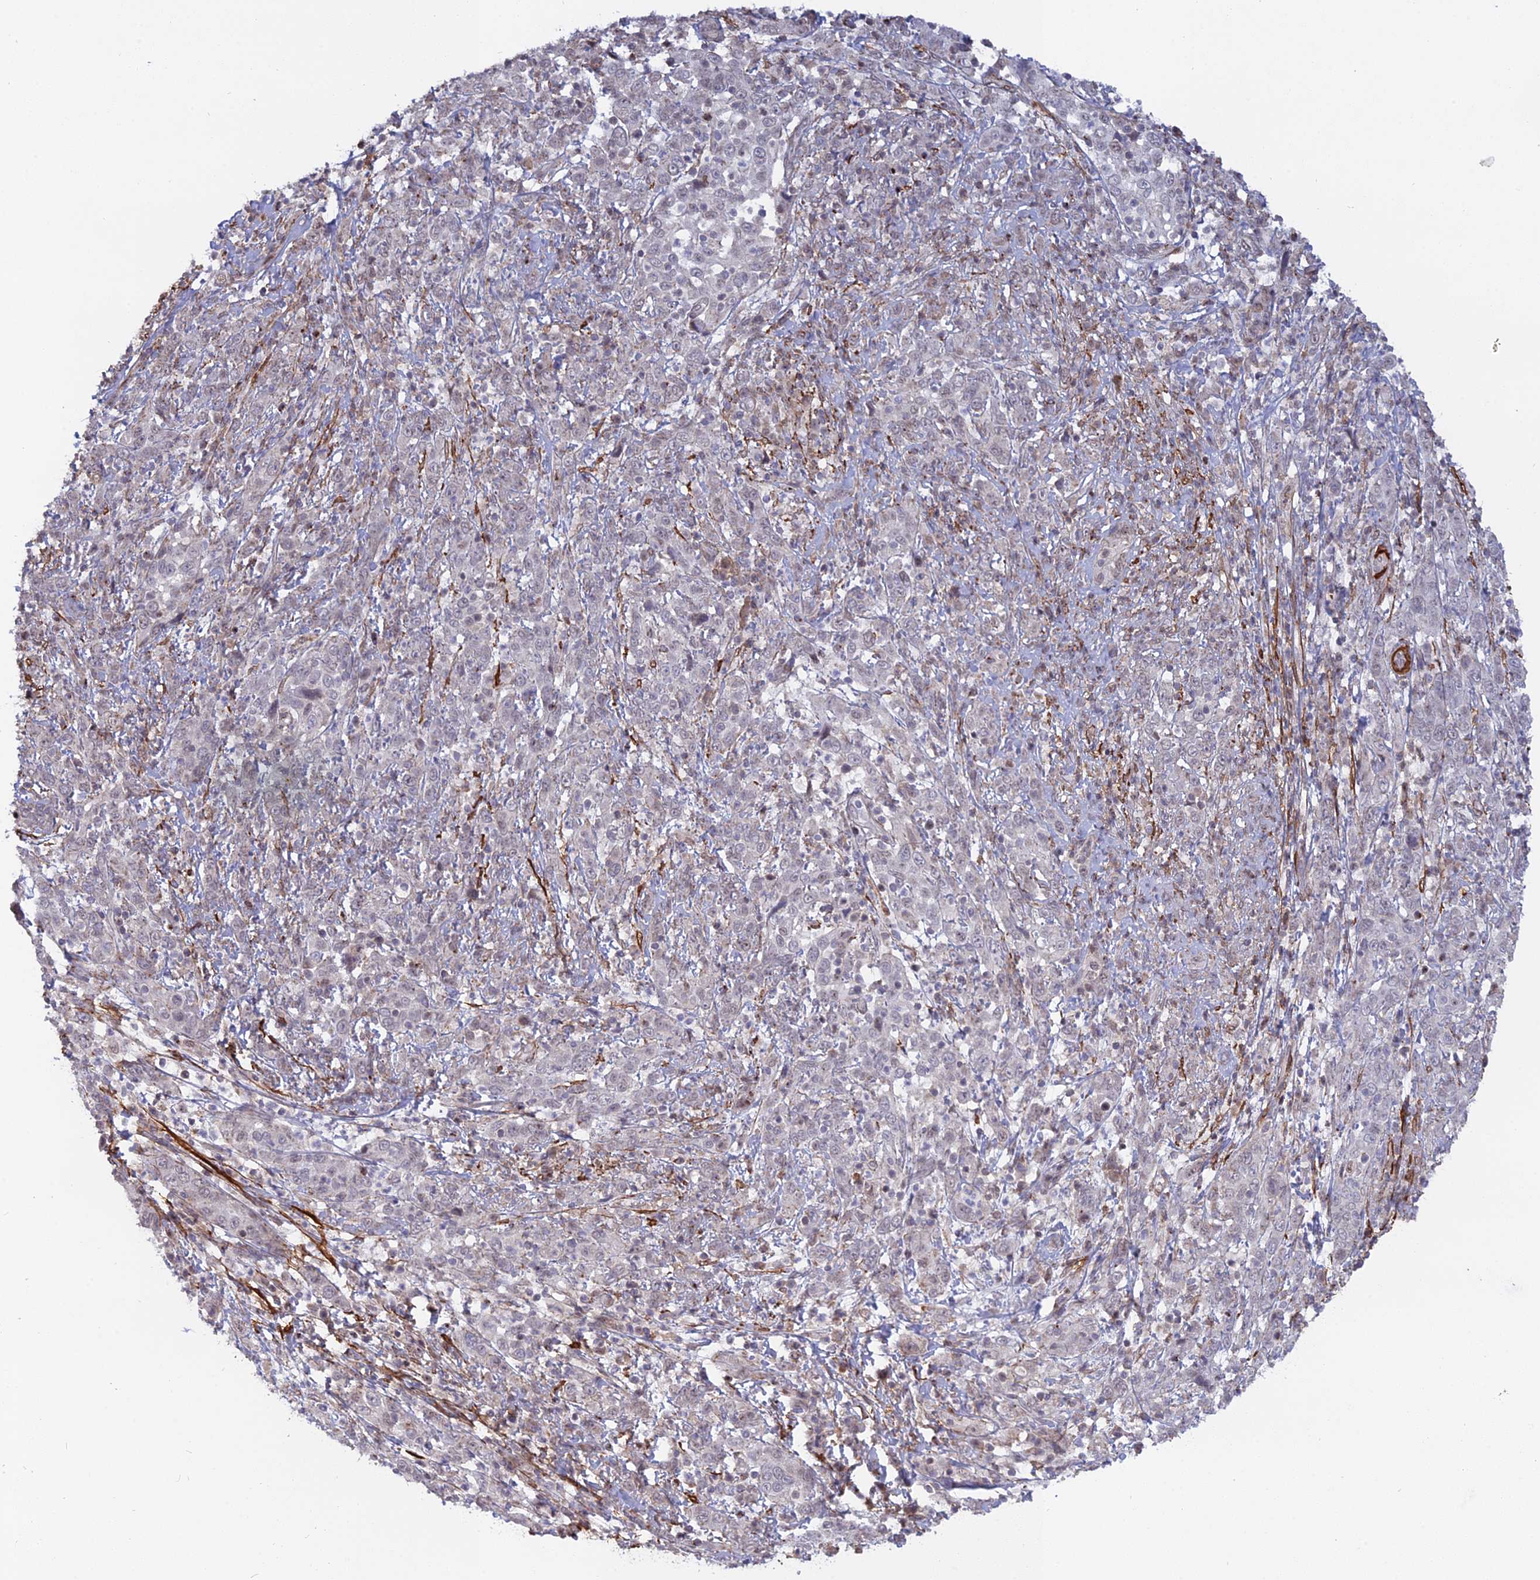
{"staining": {"intensity": "negative", "quantity": "none", "location": "none"}, "tissue": "cervical cancer", "cell_type": "Tumor cells", "image_type": "cancer", "snomed": [{"axis": "morphology", "description": "Squamous cell carcinoma, NOS"}, {"axis": "topography", "description": "Cervix"}], "caption": "DAB (3,3'-diaminobenzidine) immunohistochemical staining of cervical squamous cell carcinoma exhibits no significant expression in tumor cells.", "gene": "CCDC154", "patient": {"sex": "female", "age": 46}}